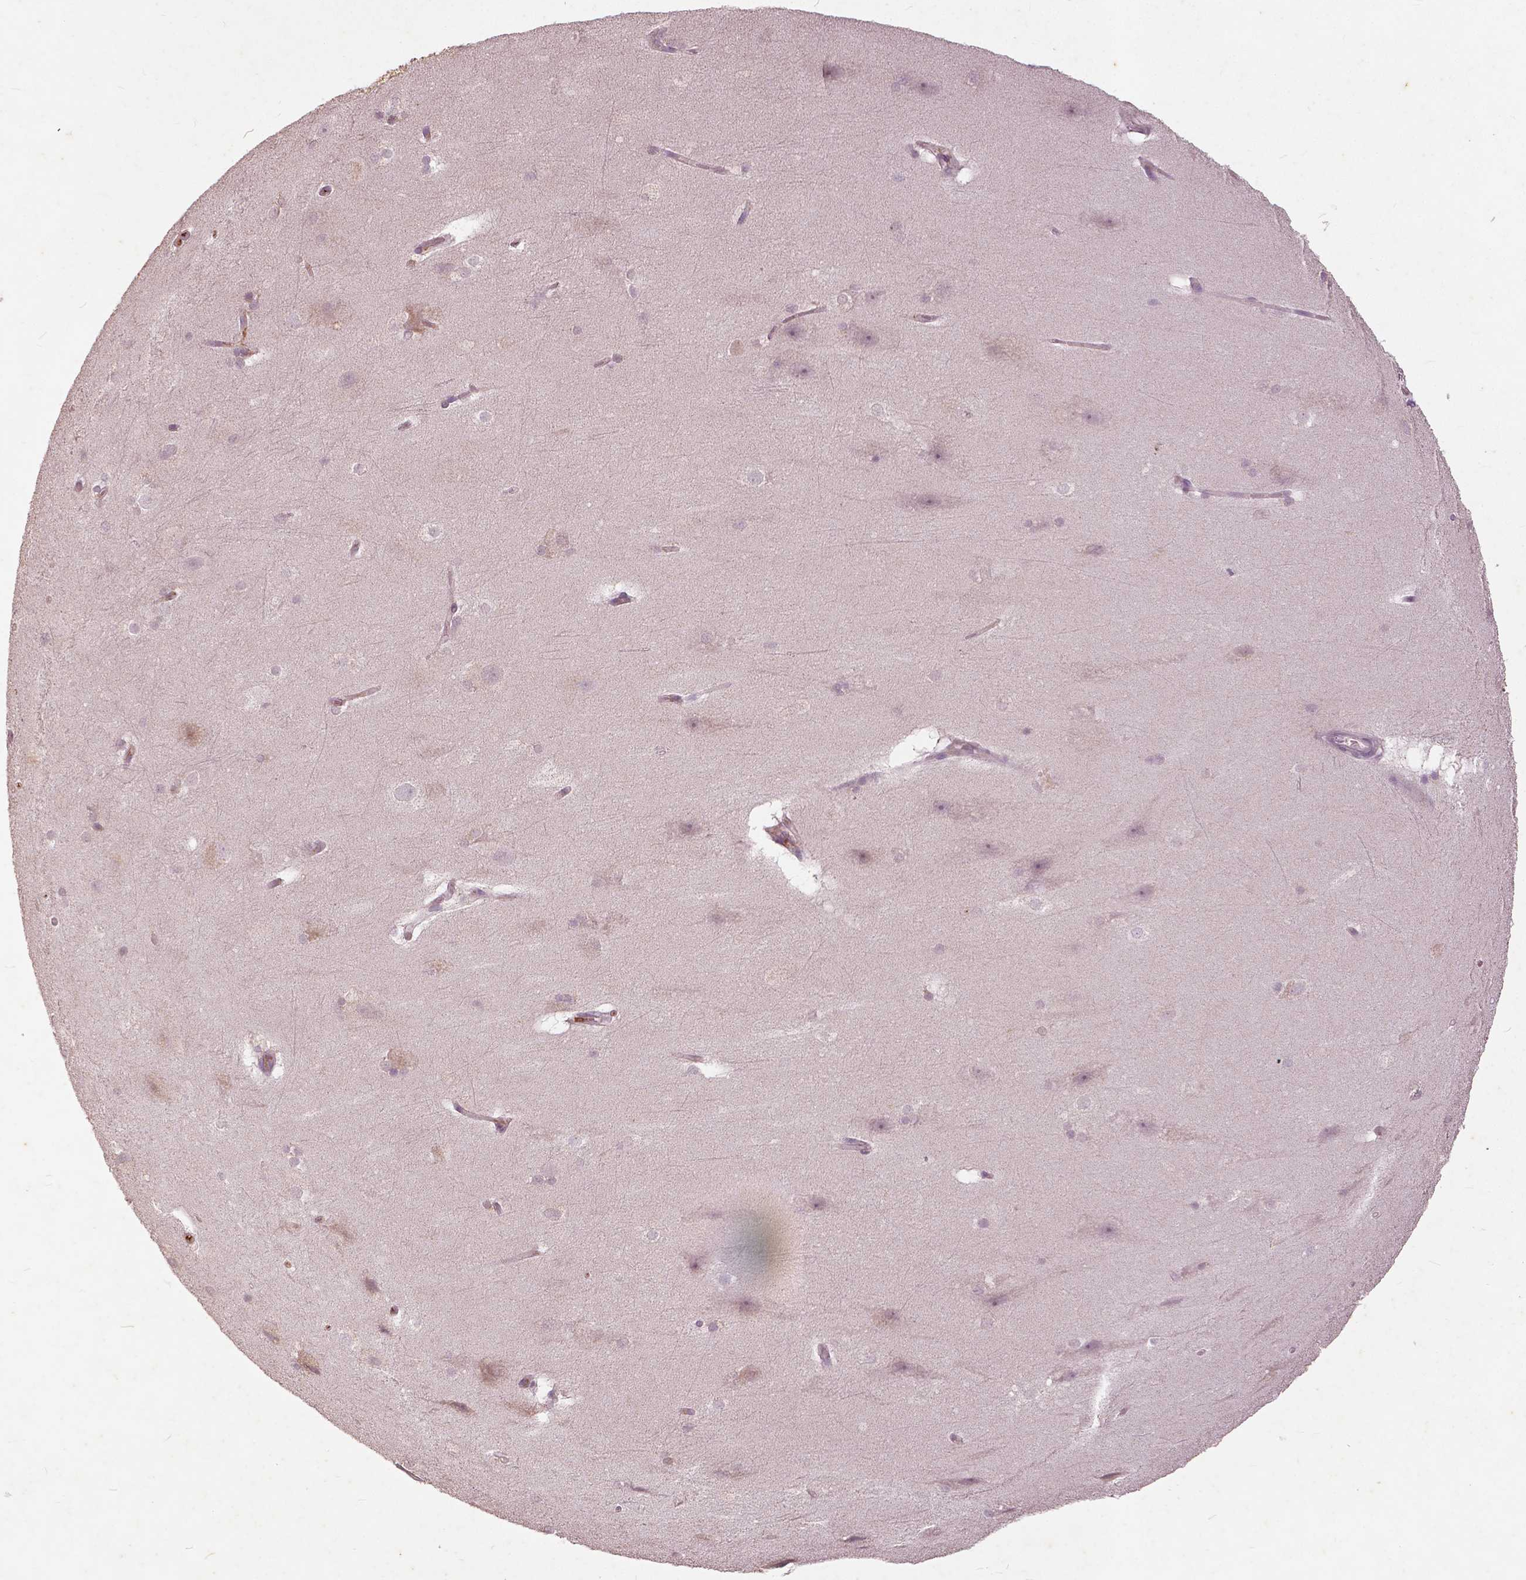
{"staining": {"intensity": "negative", "quantity": "none", "location": "none"}, "tissue": "hippocampus", "cell_type": "Glial cells", "image_type": "normal", "snomed": [{"axis": "morphology", "description": "Normal tissue, NOS"}, {"axis": "topography", "description": "Cerebral cortex"}, {"axis": "topography", "description": "Hippocampus"}], "caption": "This photomicrograph is of unremarkable hippocampus stained with IHC to label a protein in brown with the nuclei are counter-stained blue. There is no positivity in glial cells. (Stains: DAB immunohistochemistry with hematoxylin counter stain, Microscopy: brightfield microscopy at high magnification).", "gene": "ANGPTL4", "patient": {"sex": "female", "age": 19}}